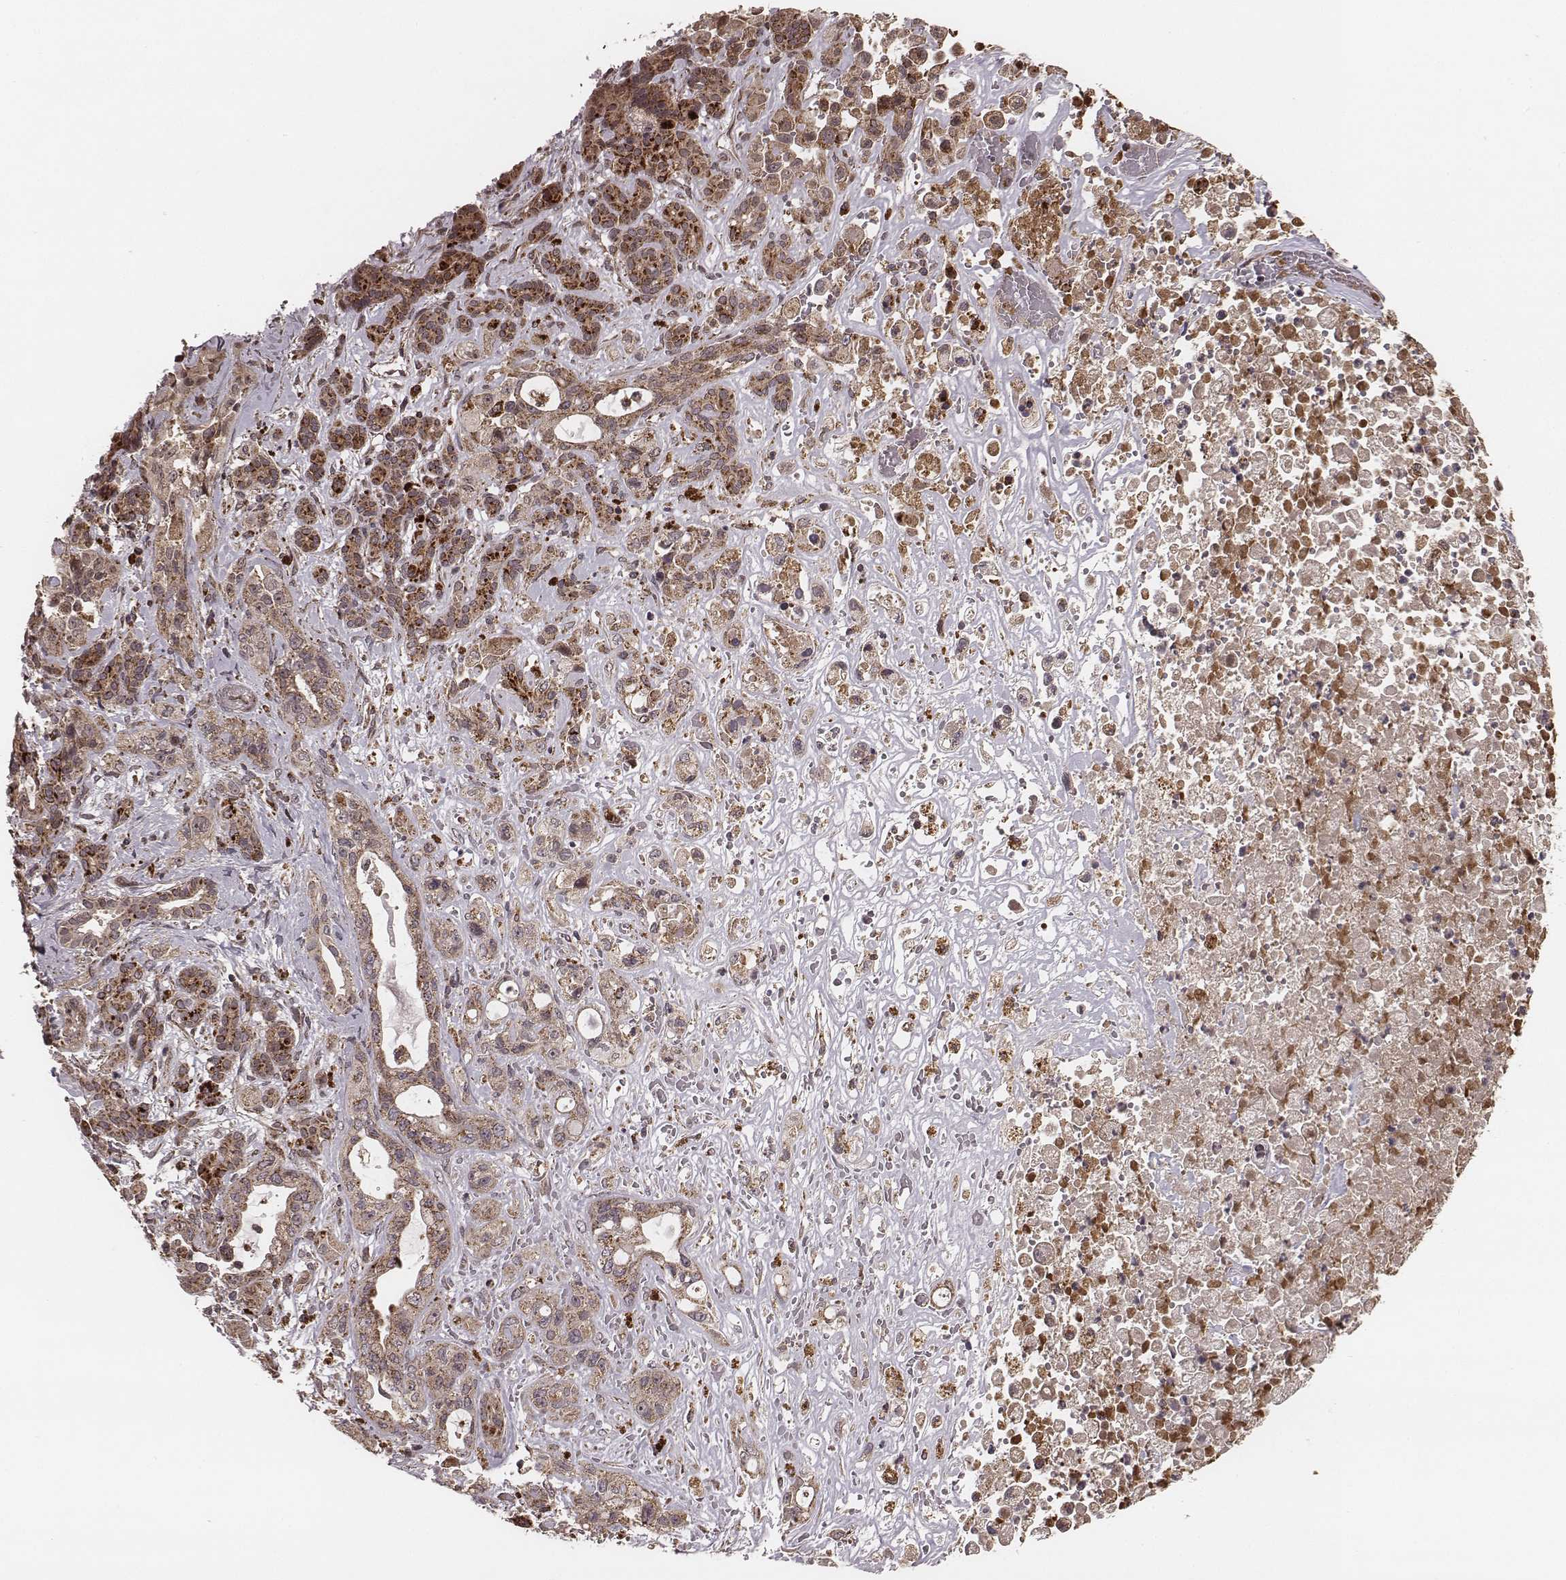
{"staining": {"intensity": "strong", "quantity": "25%-75%", "location": "cytoplasmic/membranous"}, "tissue": "pancreatic cancer", "cell_type": "Tumor cells", "image_type": "cancer", "snomed": [{"axis": "morphology", "description": "Adenocarcinoma, NOS"}, {"axis": "topography", "description": "Pancreas"}], "caption": "Pancreatic cancer (adenocarcinoma) stained with immunohistochemistry reveals strong cytoplasmic/membranous expression in approximately 25%-75% of tumor cells.", "gene": "ZDHHC21", "patient": {"sex": "male", "age": 44}}